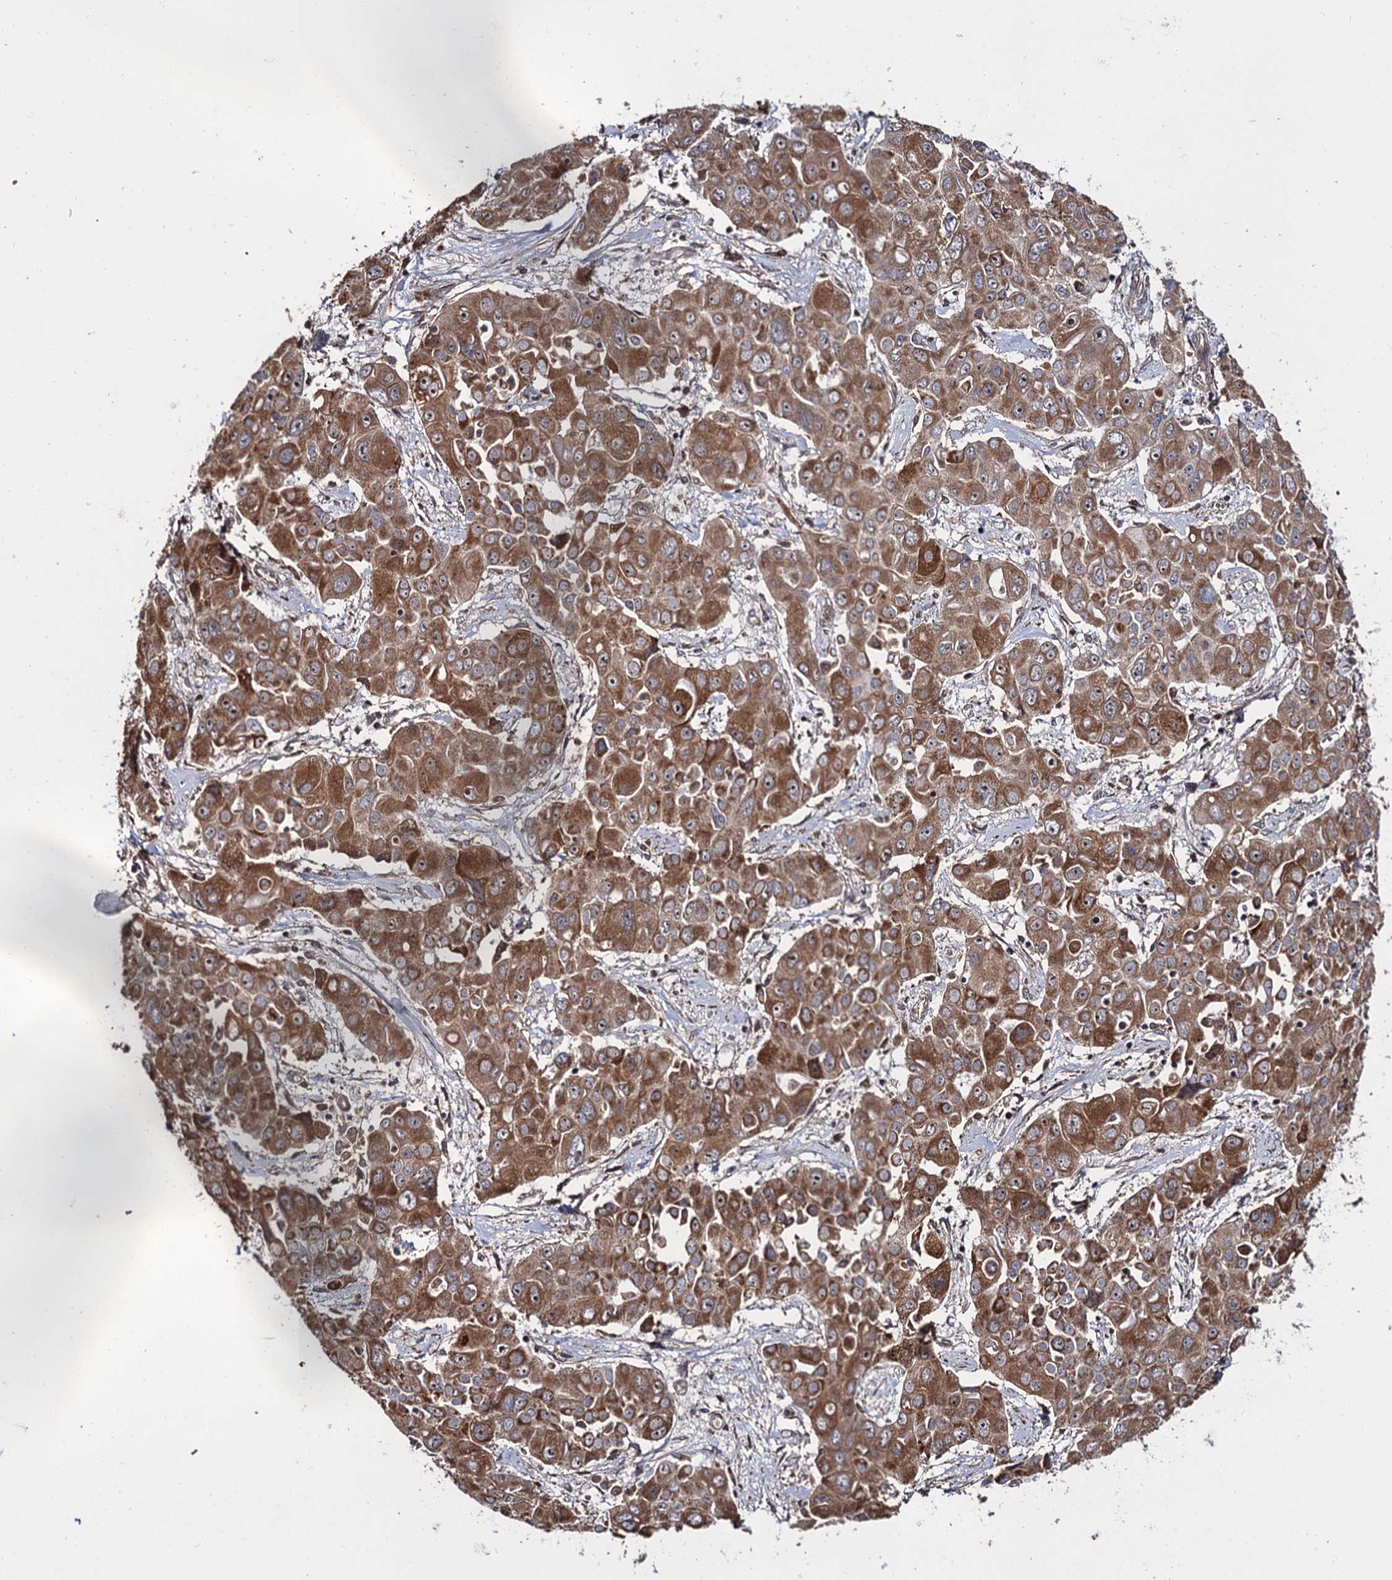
{"staining": {"intensity": "moderate", "quantity": ">75%", "location": "cytoplasmic/membranous"}, "tissue": "liver cancer", "cell_type": "Tumor cells", "image_type": "cancer", "snomed": [{"axis": "morphology", "description": "Cholangiocarcinoma"}, {"axis": "topography", "description": "Liver"}], "caption": "Protein expression analysis of human cholangiocarcinoma (liver) reveals moderate cytoplasmic/membranous expression in approximately >75% of tumor cells.", "gene": "FSIP1", "patient": {"sex": "male", "age": 67}}